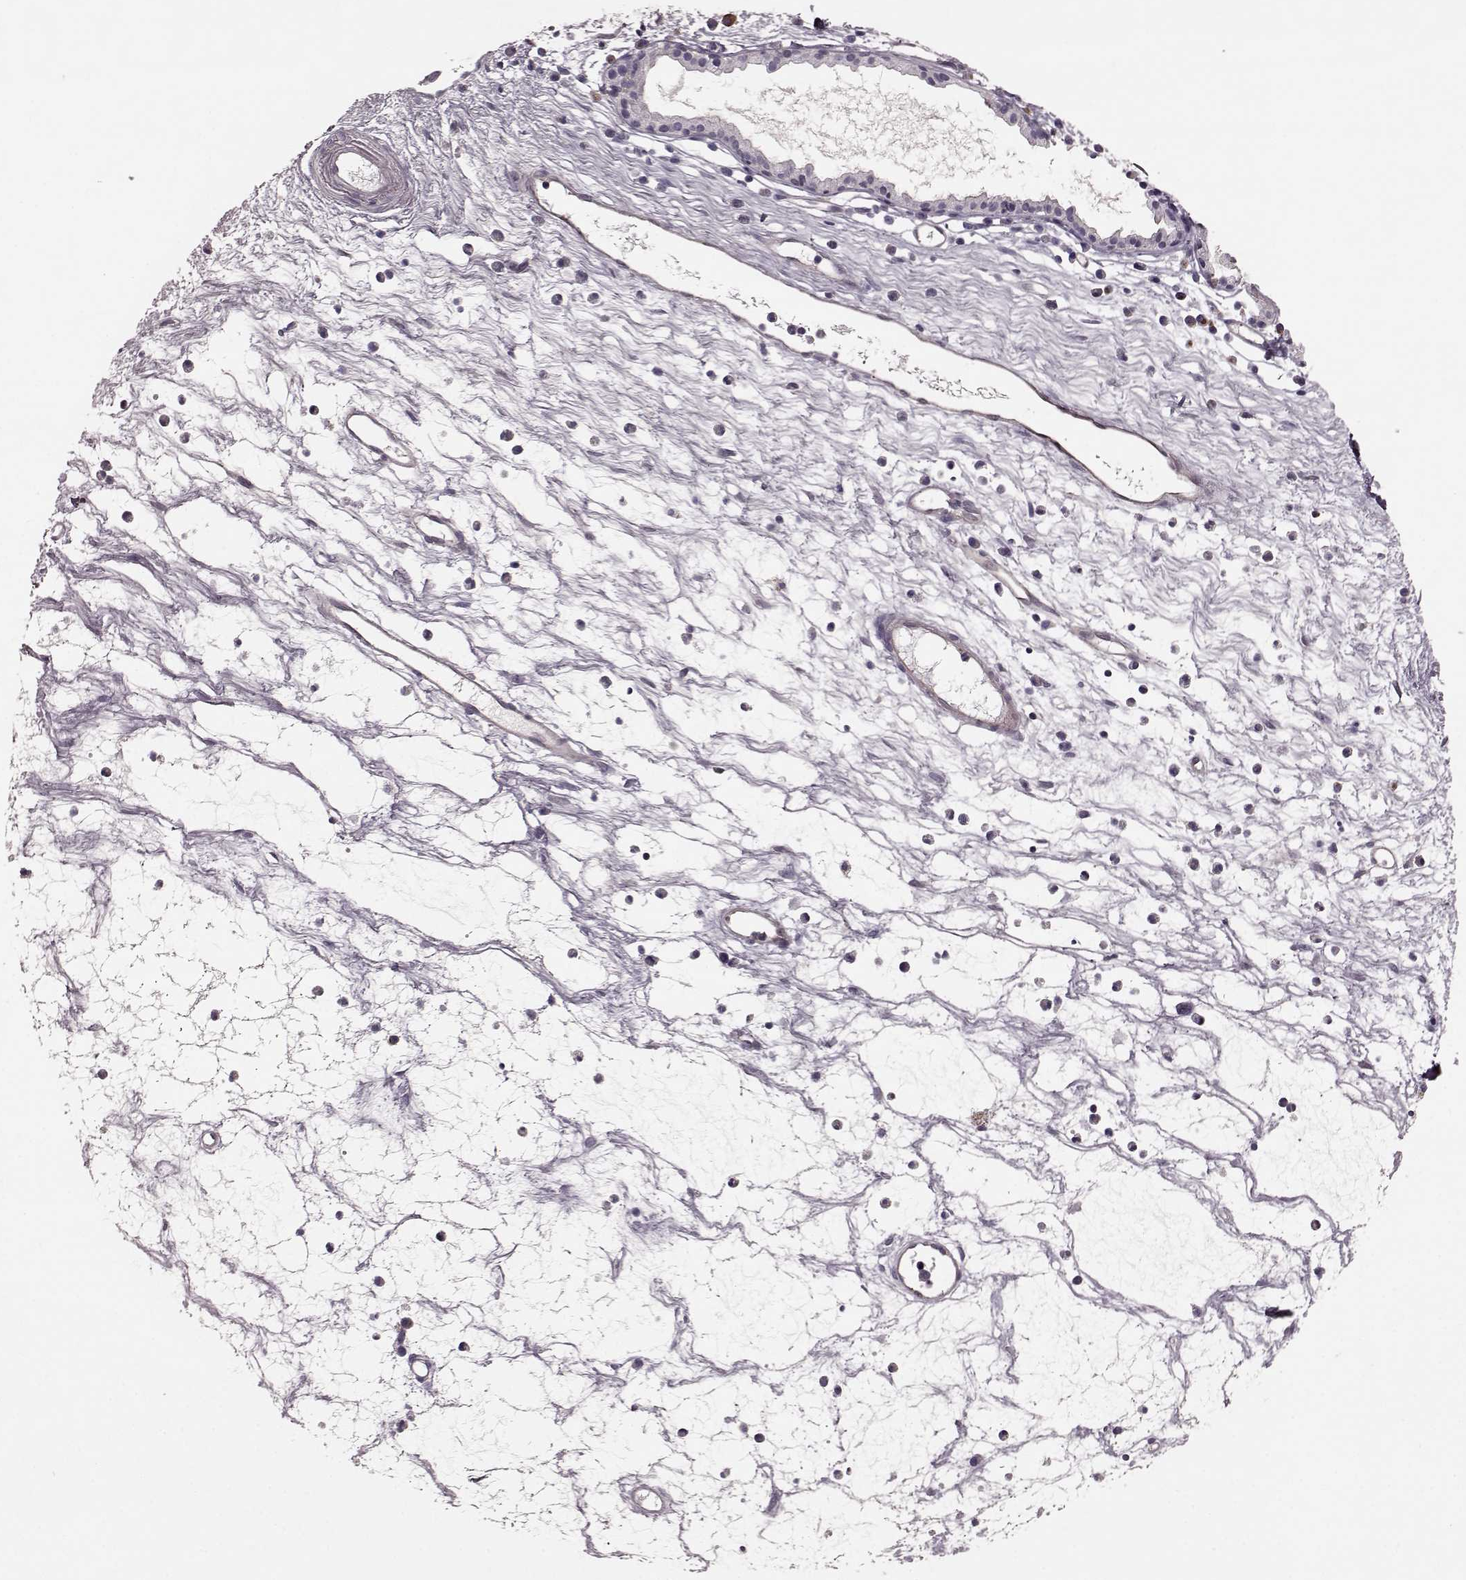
{"staining": {"intensity": "negative", "quantity": "none", "location": "none"}, "tissue": "nasopharynx", "cell_type": "Respiratory epithelial cells", "image_type": "normal", "snomed": [{"axis": "morphology", "description": "Normal tissue, NOS"}, {"axis": "topography", "description": "Nasopharynx"}], "caption": "DAB immunohistochemical staining of normal human nasopharynx demonstrates no significant positivity in respiratory epithelial cells. The staining is performed using DAB (3,3'-diaminobenzidine) brown chromogen with nuclei counter-stained in using hematoxylin.", "gene": "PDCD1", "patient": {"sex": "male", "age": 77}}